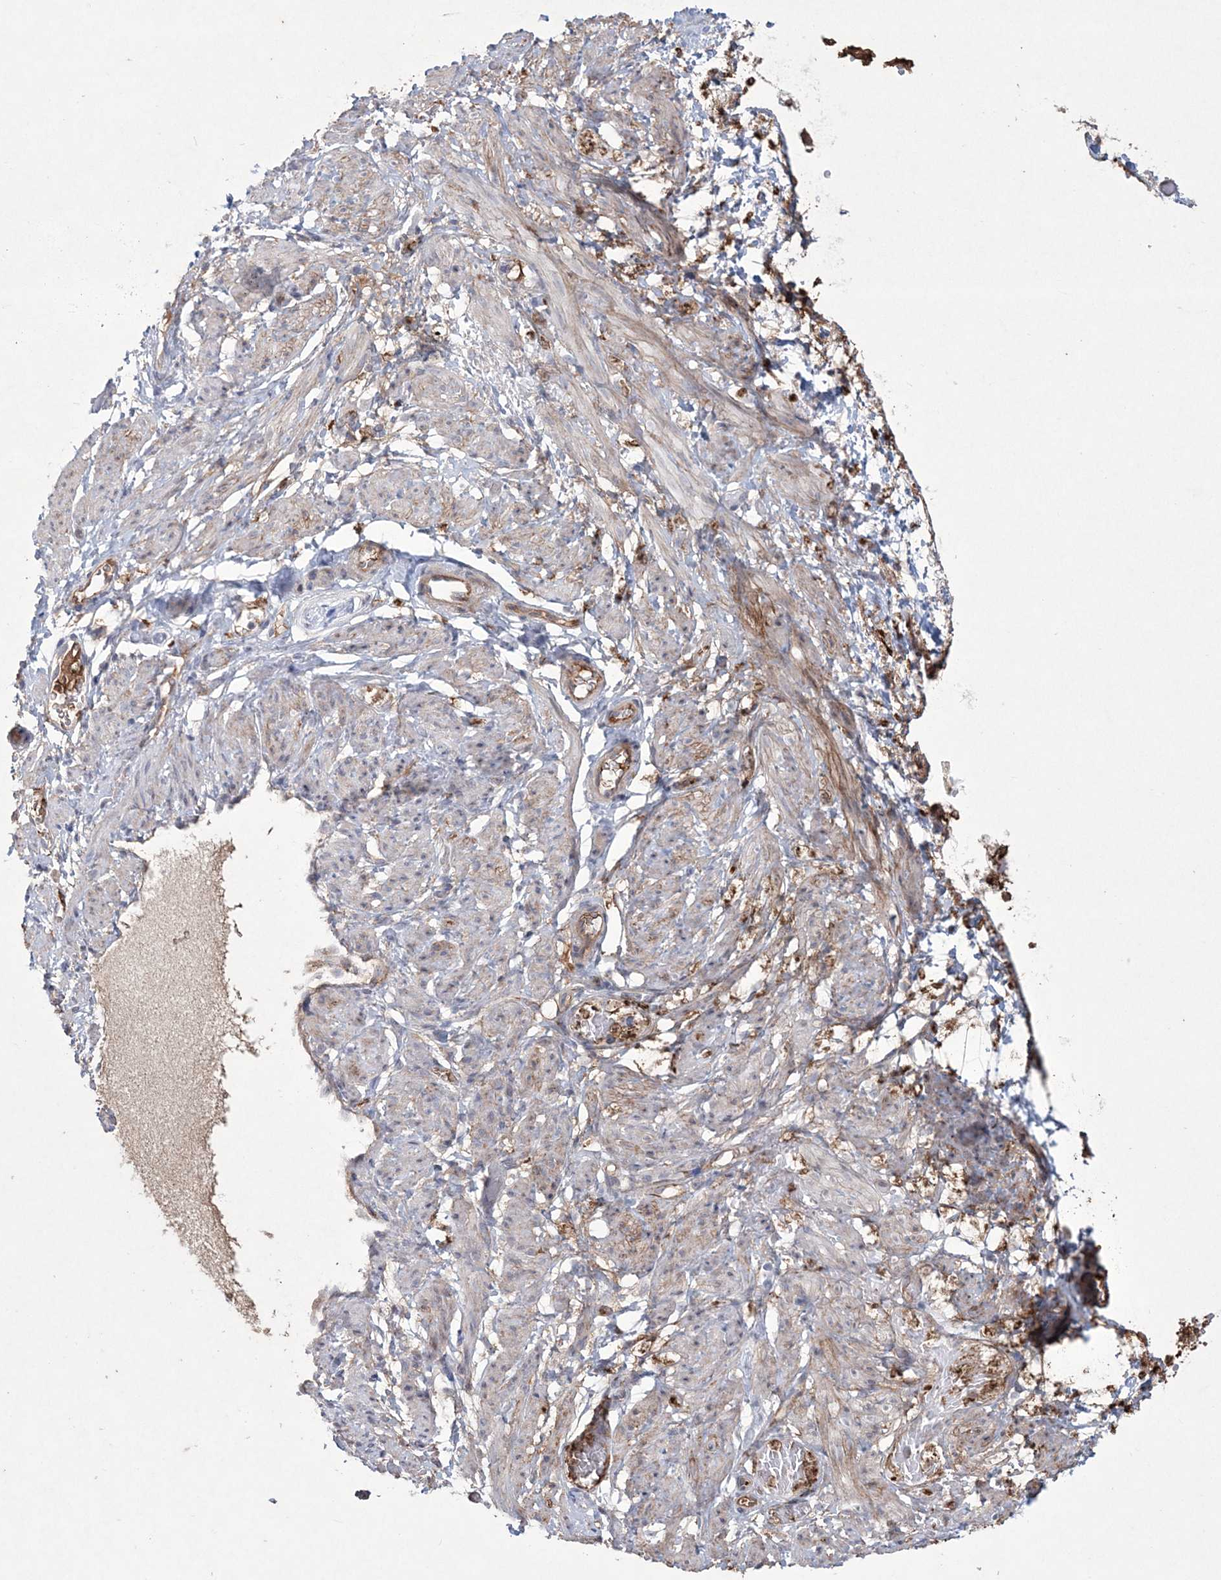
{"staining": {"intensity": "moderate", "quantity": ">75%", "location": "cytoplasmic/membranous"}, "tissue": "soft tissue", "cell_type": "Fibroblasts", "image_type": "normal", "snomed": [{"axis": "morphology", "description": "Normal tissue, NOS"}, {"axis": "topography", "description": "Smooth muscle"}, {"axis": "topography", "description": "Peripheral nerve tissue"}], "caption": "A micrograph of human soft tissue stained for a protein exhibits moderate cytoplasmic/membranous brown staining in fibroblasts.", "gene": "DPCD", "patient": {"sex": "female", "age": 39}}